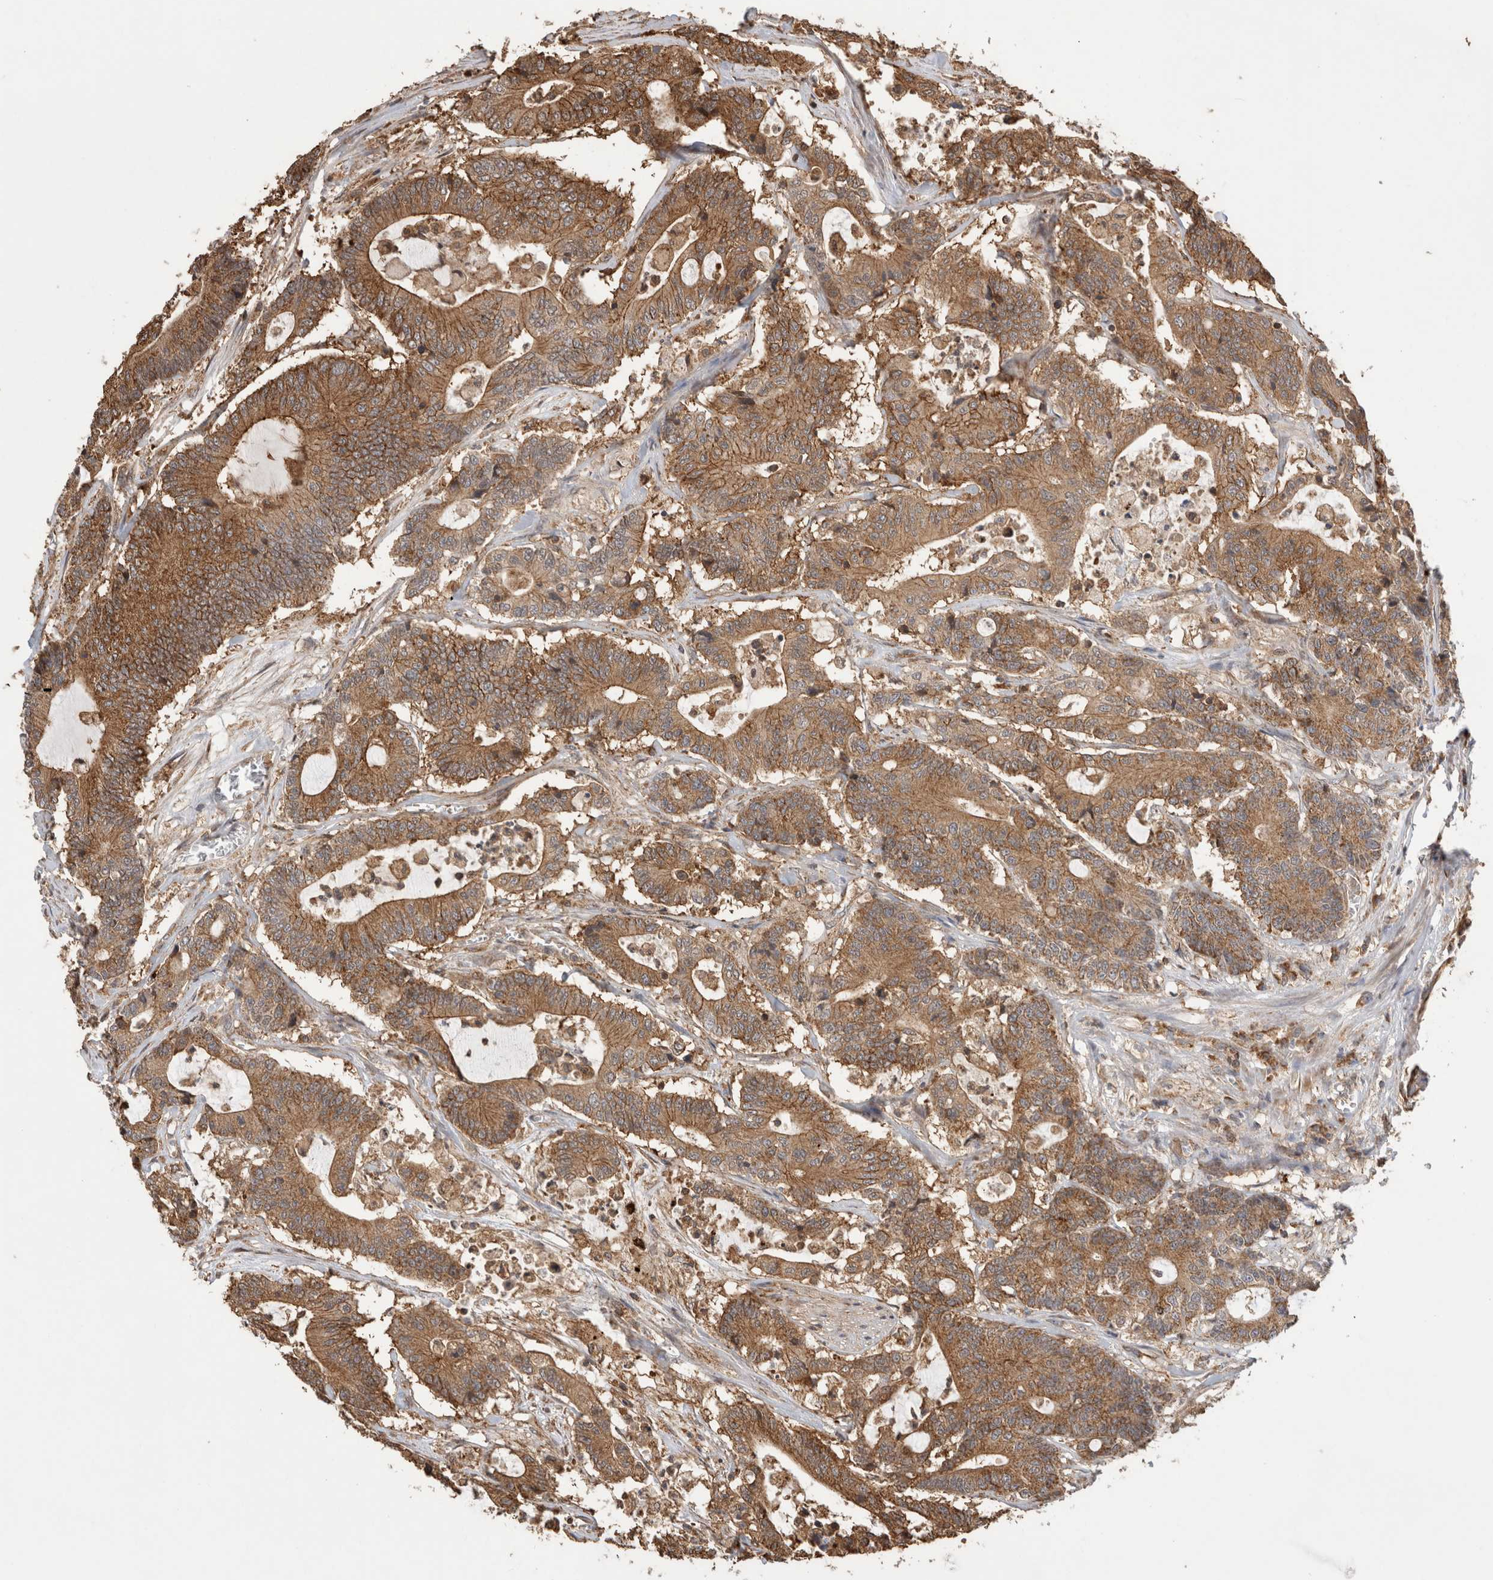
{"staining": {"intensity": "moderate", "quantity": ">75%", "location": "cytoplasmic/membranous"}, "tissue": "colorectal cancer", "cell_type": "Tumor cells", "image_type": "cancer", "snomed": [{"axis": "morphology", "description": "Adenocarcinoma, NOS"}, {"axis": "topography", "description": "Colon"}], "caption": "Adenocarcinoma (colorectal) was stained to show a protein in brown. There is medium levels of moderate cytoplasmic/membranous staining in approximately >75% of tumor cells. (DAB (3,3'-diaminobenzidine) IHC, brown staining for protein, blue staining for nuclei).", "gene": "IMMP2L", "patient": {"sex": "female", "age": 84}}